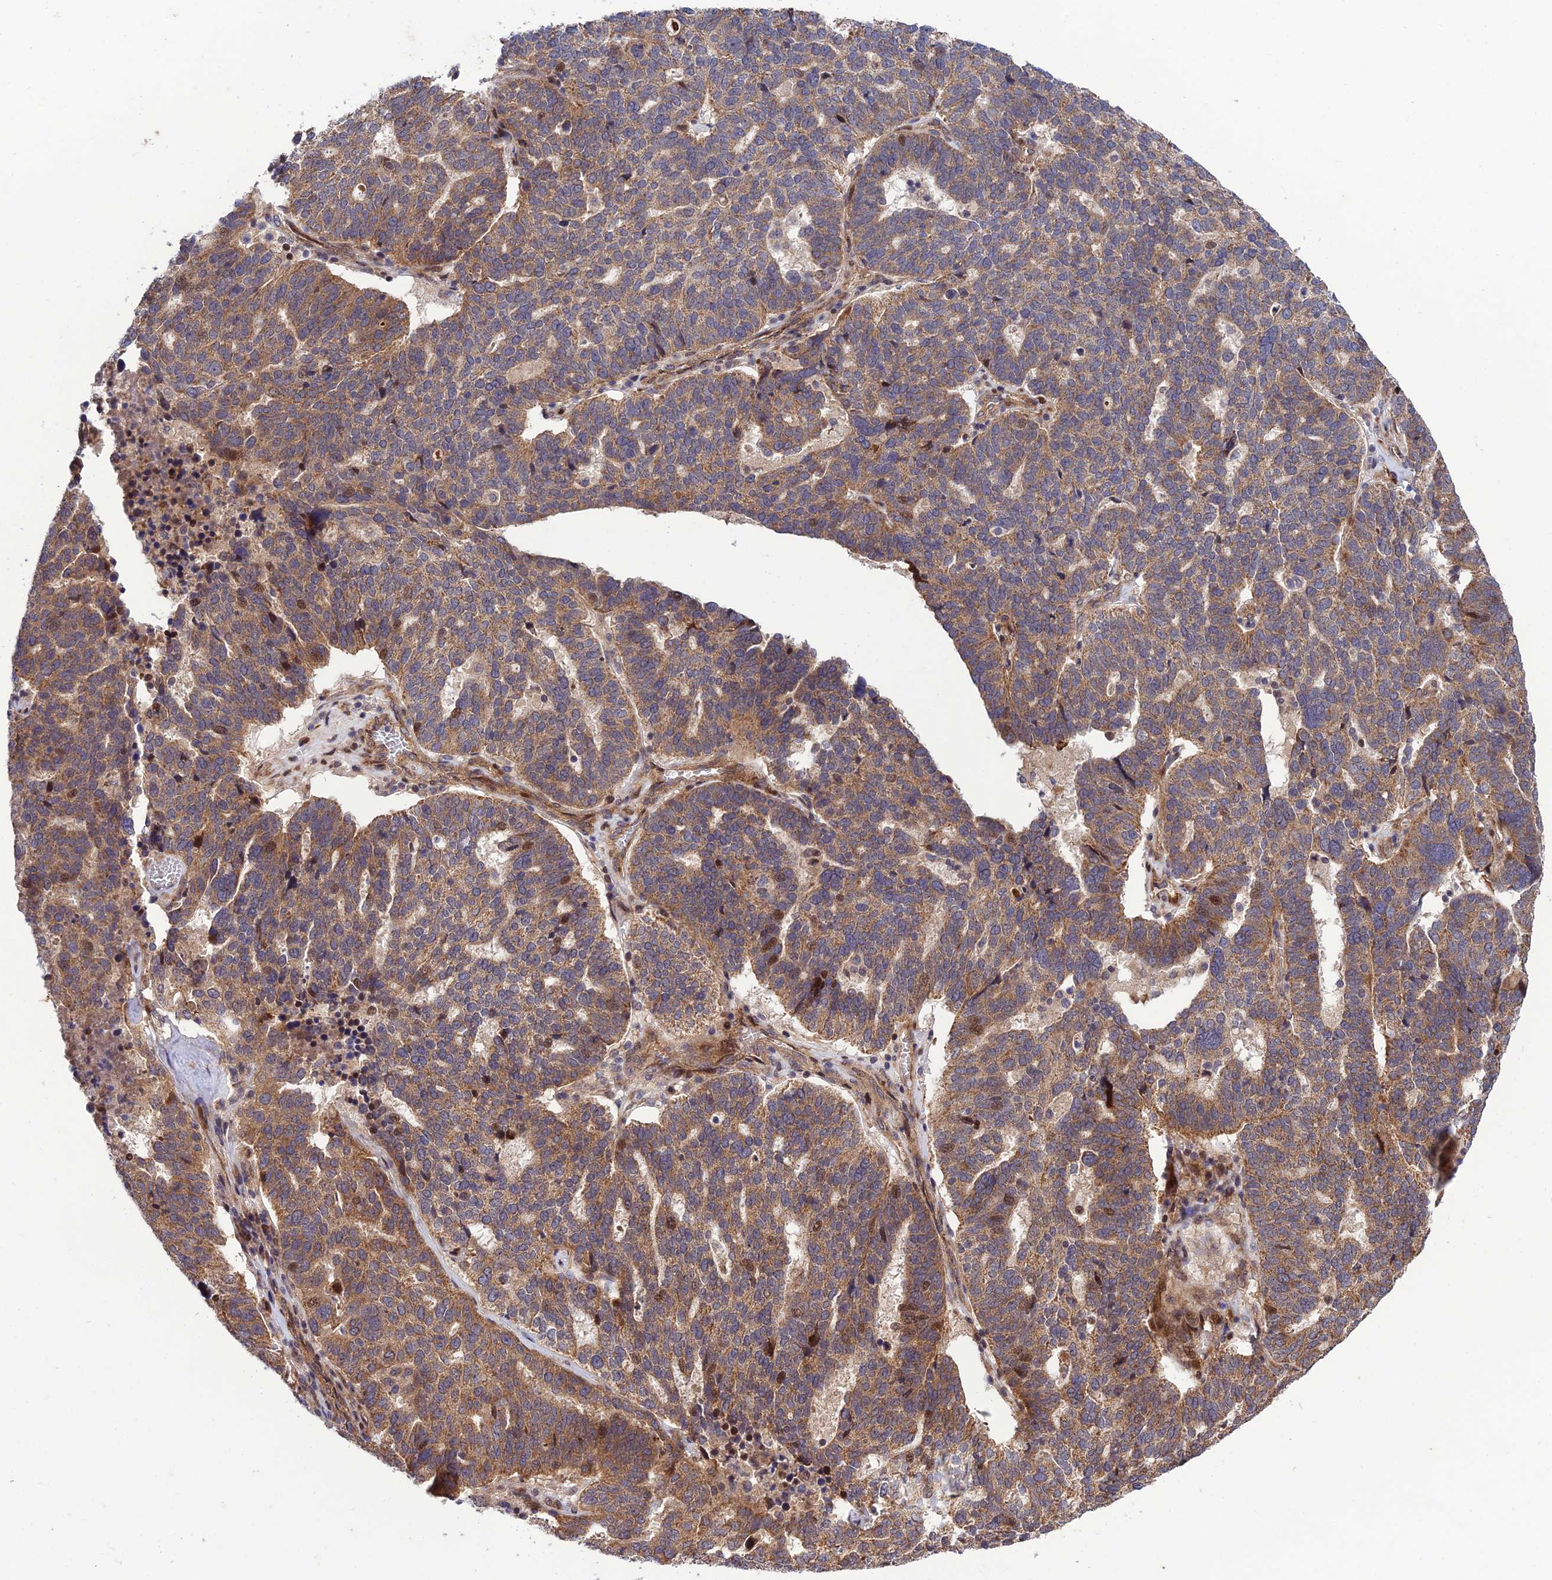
{"staining": {"intensity": "moderate", "quantity": ">75%", "location": "cytoplasmic/membranous,nuclear"}, "tissue": "ovarian cancer", "cell_type": "Tumor cells", "image_type": "cancer", "snomed": [{"axis": "morphology", "description": "Cystadenocarcinoma, serous, NOS"}, {"axis": "topography", "description": "Ovary"}], "caption": "Protein expression analysis of human ovarian cancer reveals moderate cytoplasmic/membranous and nuclear positivity in about >75% of tumor cells.", "gene": "PLEKHG2", "patient": {"sex": "female", "age": 59}}